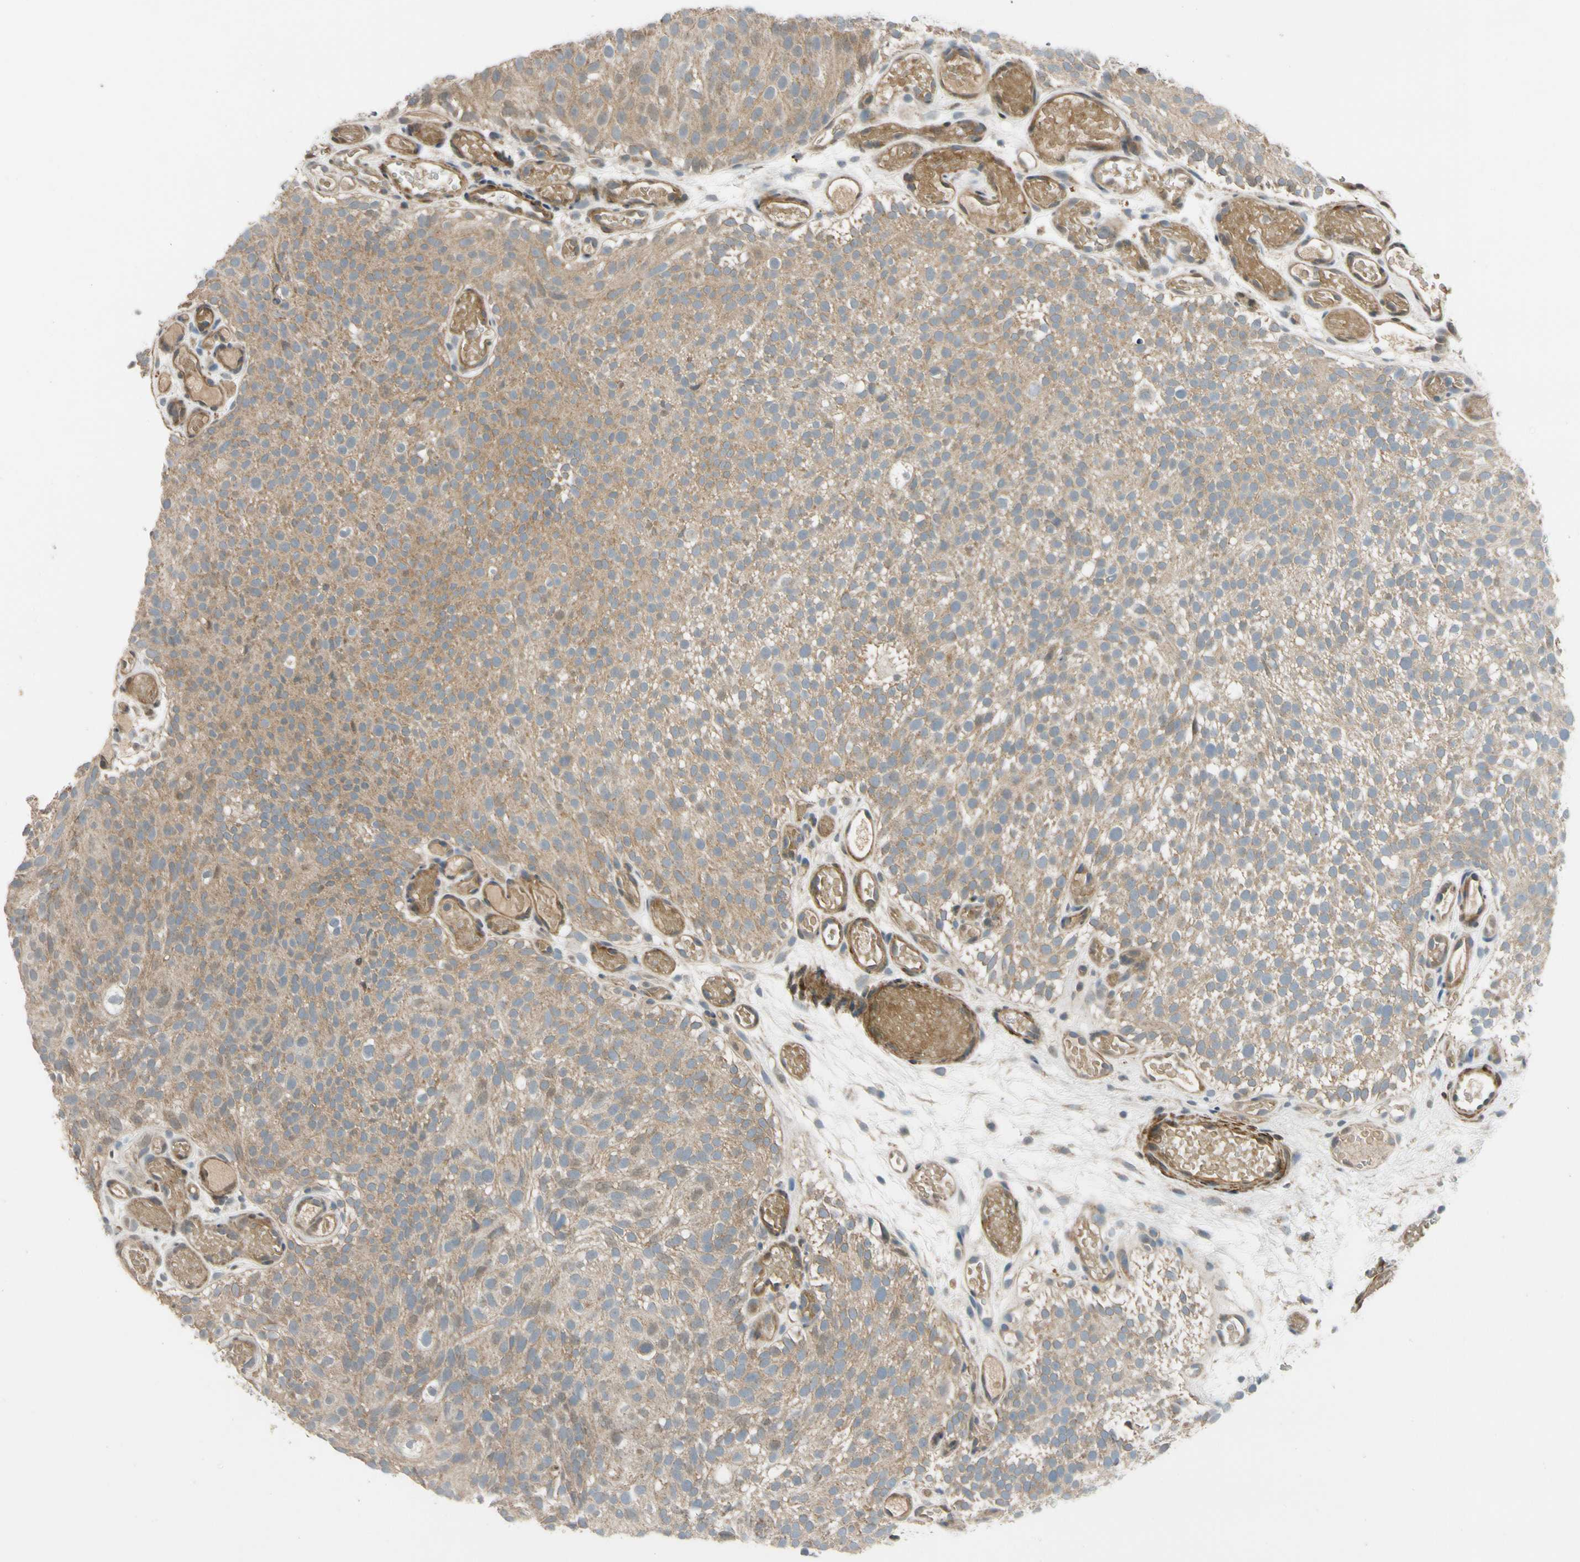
{"staining": {"intensity": "moderate", "quantity": ">75%", "location": "cytoplasmic/membranous"}, "tissue": "urothelial cancer", "cell_type": "Tumor cells", "image_type": "cancer", "snomed": [{"axis": "morphology", "description": "Urothelial carcinoma, Low grade"}, {"axis": "topography", "description": "Urinary bladder"}], "caption": "DAB immunohistochemical staining of human urothelial cancer shows moderate cytoplasmic/membranous protein staining in about >75% of tumor cells. (Brightfield microscopy of DAB IHC at high magnification).", "gene": "MST1R", "patient": {"sex": "male", "age": 78}}